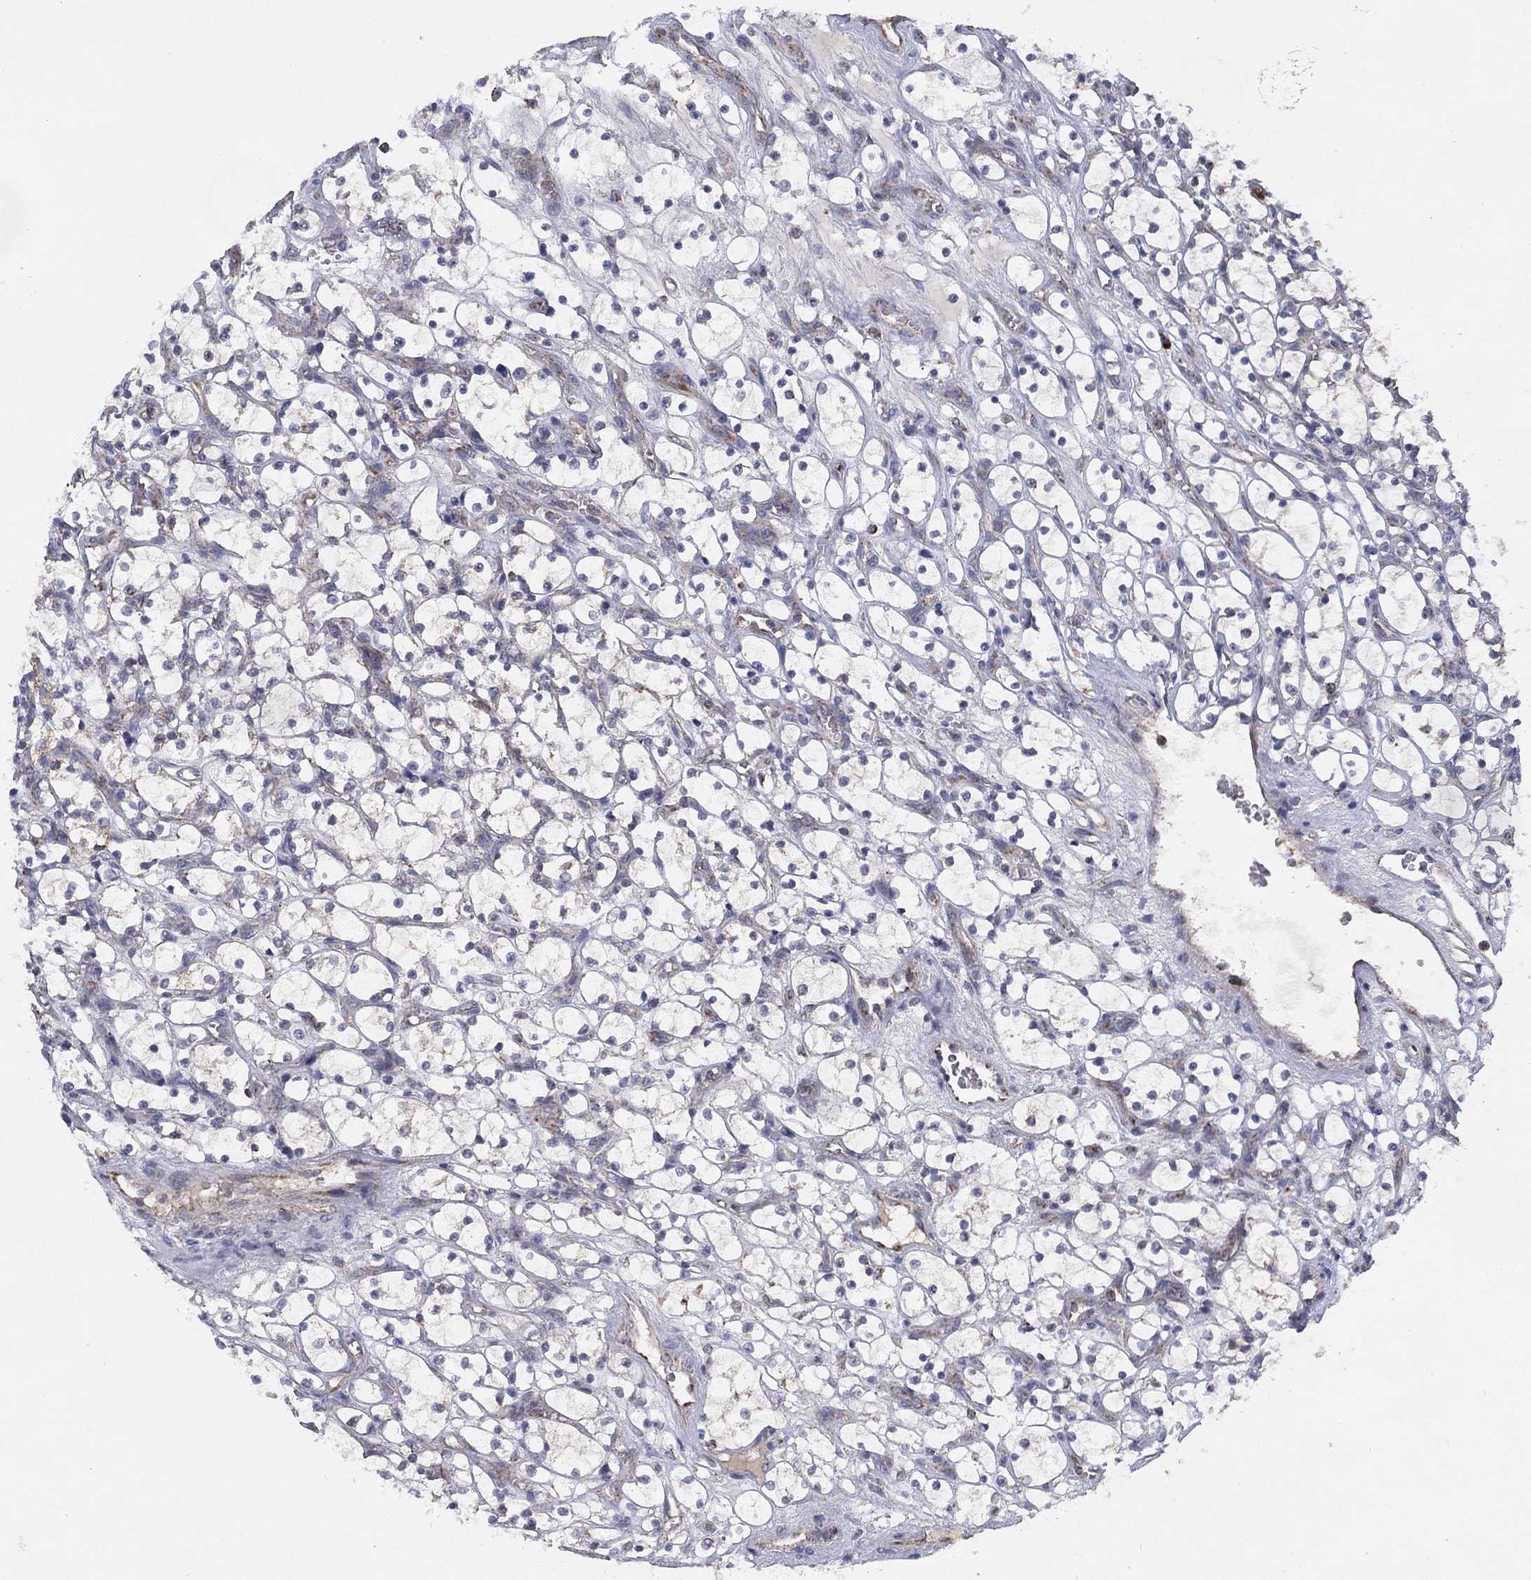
{"staining": {"intensity": "negative", "quantity": "none", "location": "none"}, "tissue": "renal cancer", "cell_type": "Tumor cells", "image_type": "cancer", "snomed": [{"axis": "morphology", "description": "Adenocarcinoma, NOS"}, {"axis": "topography", "description": "Kidney"}], "caption": "This is an immunohistochemistry (IHC) micrograph of adenocarcinoma (renal). There is no staining in tumor cells.", "gene": "PPP2R5A", "patient": {"sex": "female", "age": 69}}